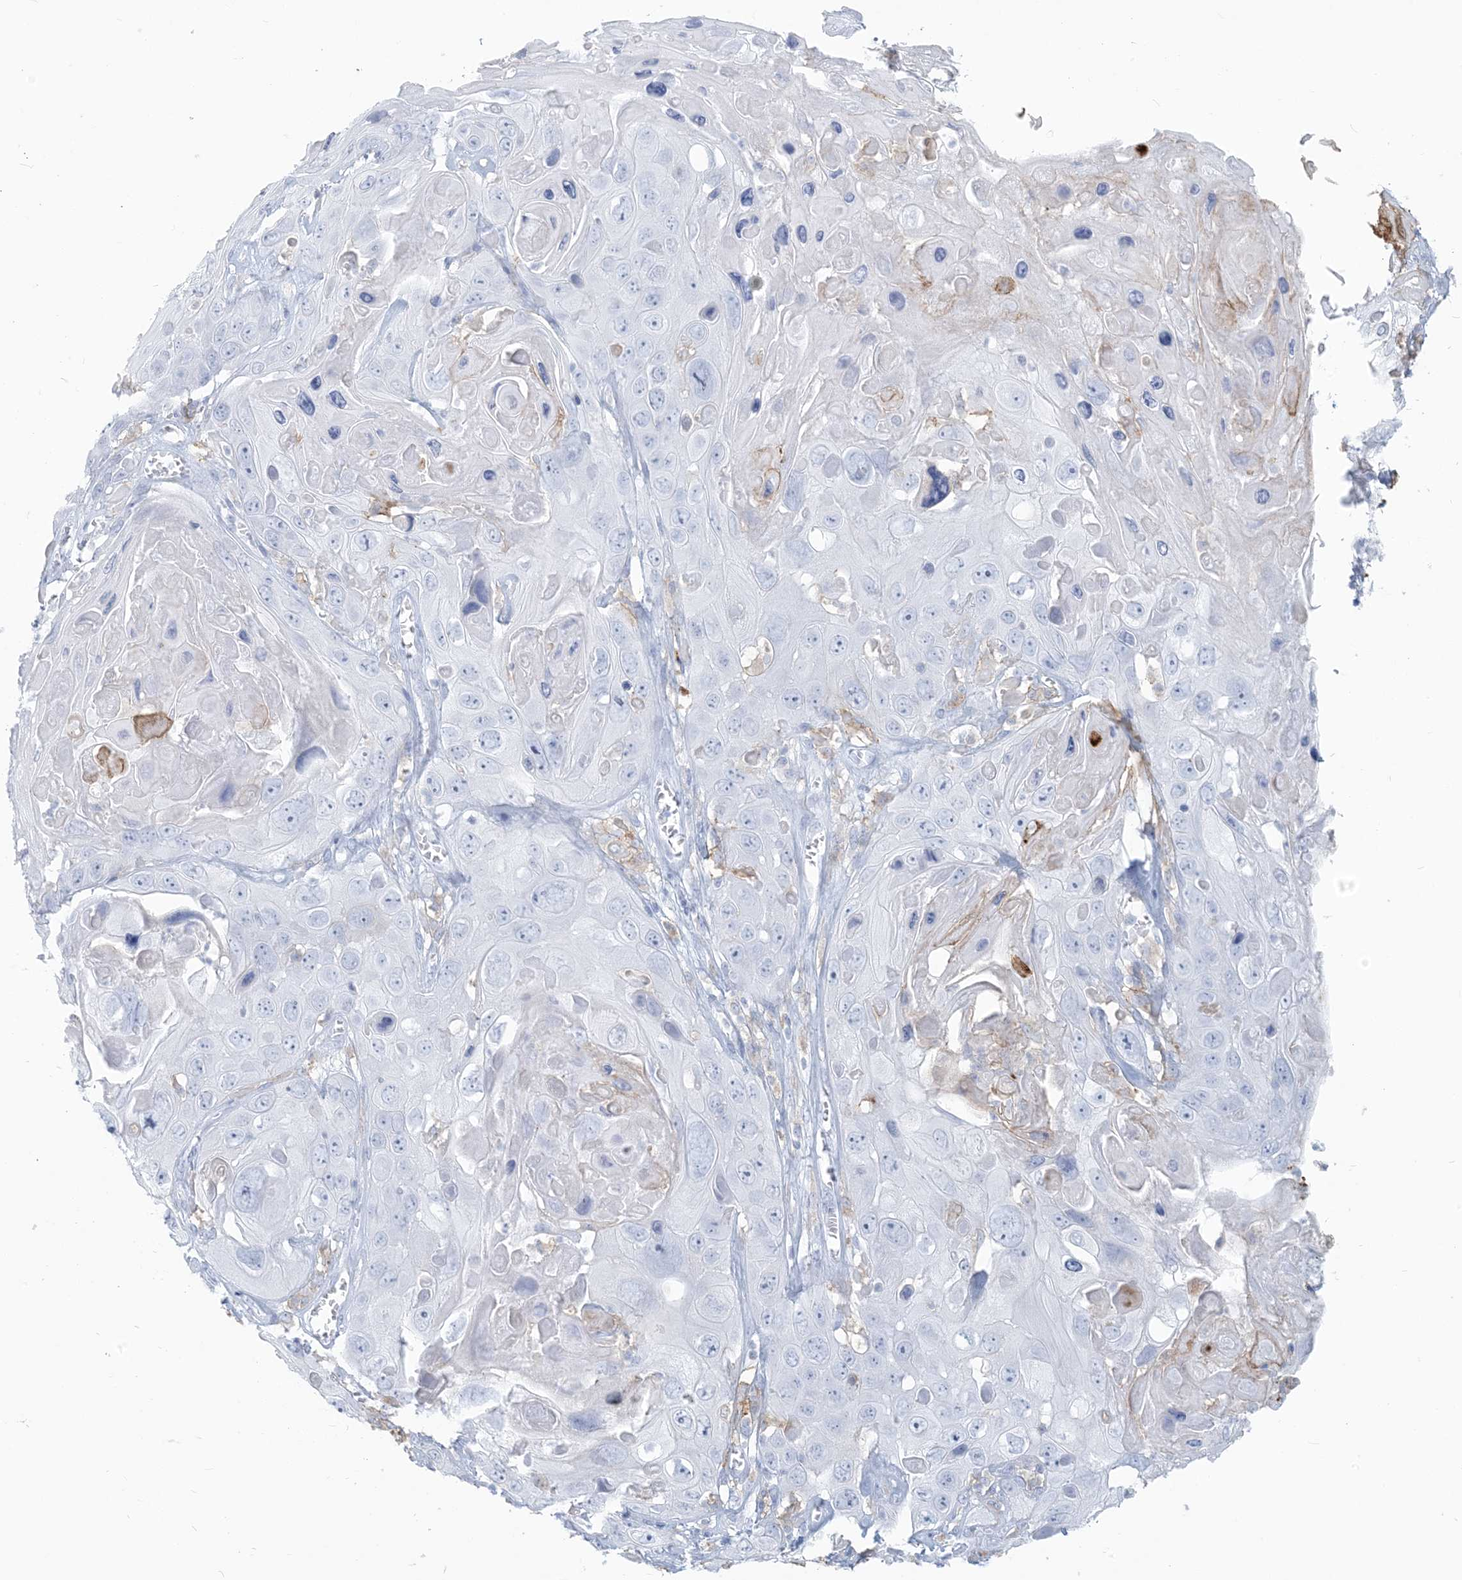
{"staining": {"intensity": "negative", "quantity": "none", "location": "none"}, "tissue": "skin cancer", "cell_type": "Tumor cells", "image_type": "cancer", "snomed": [{"axis": "morphology", "description": "Squamous cell carcinoma, NOS"}, {"axis": "topography", "description": "Skin"}], "caption": "DAB (3,3'-diaminobenzidine) immunohistochemical staining of skin cancer (squamous cell carcinoma) shows no significant positivity in tumor cells.", "gene": "HLA-DRB1", "patient": {"sex": "male", "age": 55}}